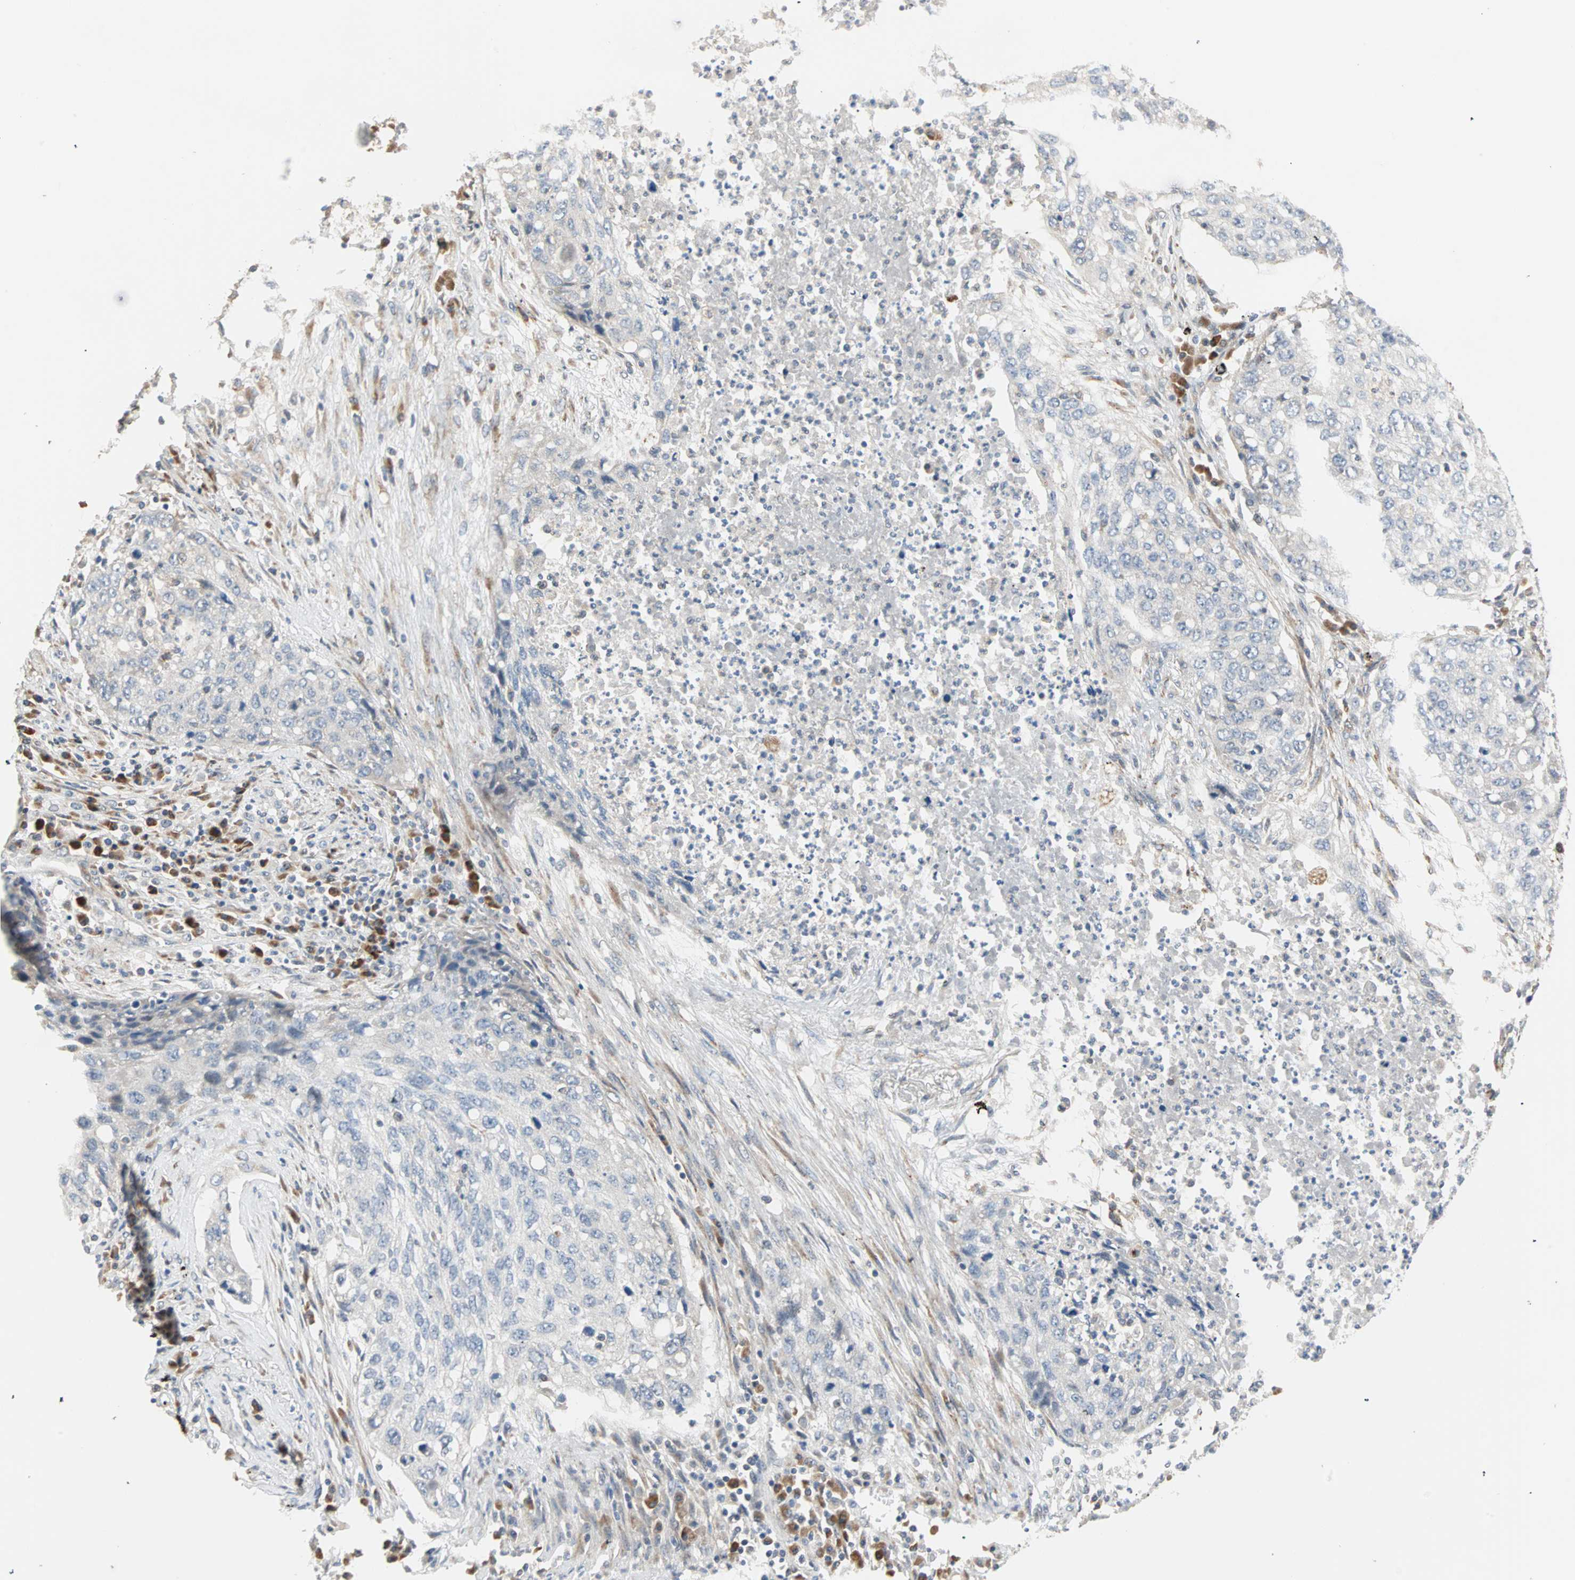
{"staining": {"intensity": "negative", "quantity": "none", "location": "none"}, "tissue": "lung cancer", "cell_type": "Tumor cells", "image_type": "cancer", "snomed": [{"axis": "morphology", "description": "Squamous cell carcinoma, NOS"}, {"axis": "topography", "description": "Lung"}], "caption": "The photomicrograph exhibits no staining of tumor cells in squamous cell carcinoma (lung). (DAB (3,3'-diaminobenzidine) IHC with hematoxylin counter stain).", "gene": "SAR1A", "patient": {"sex": "female", "age": 63}}